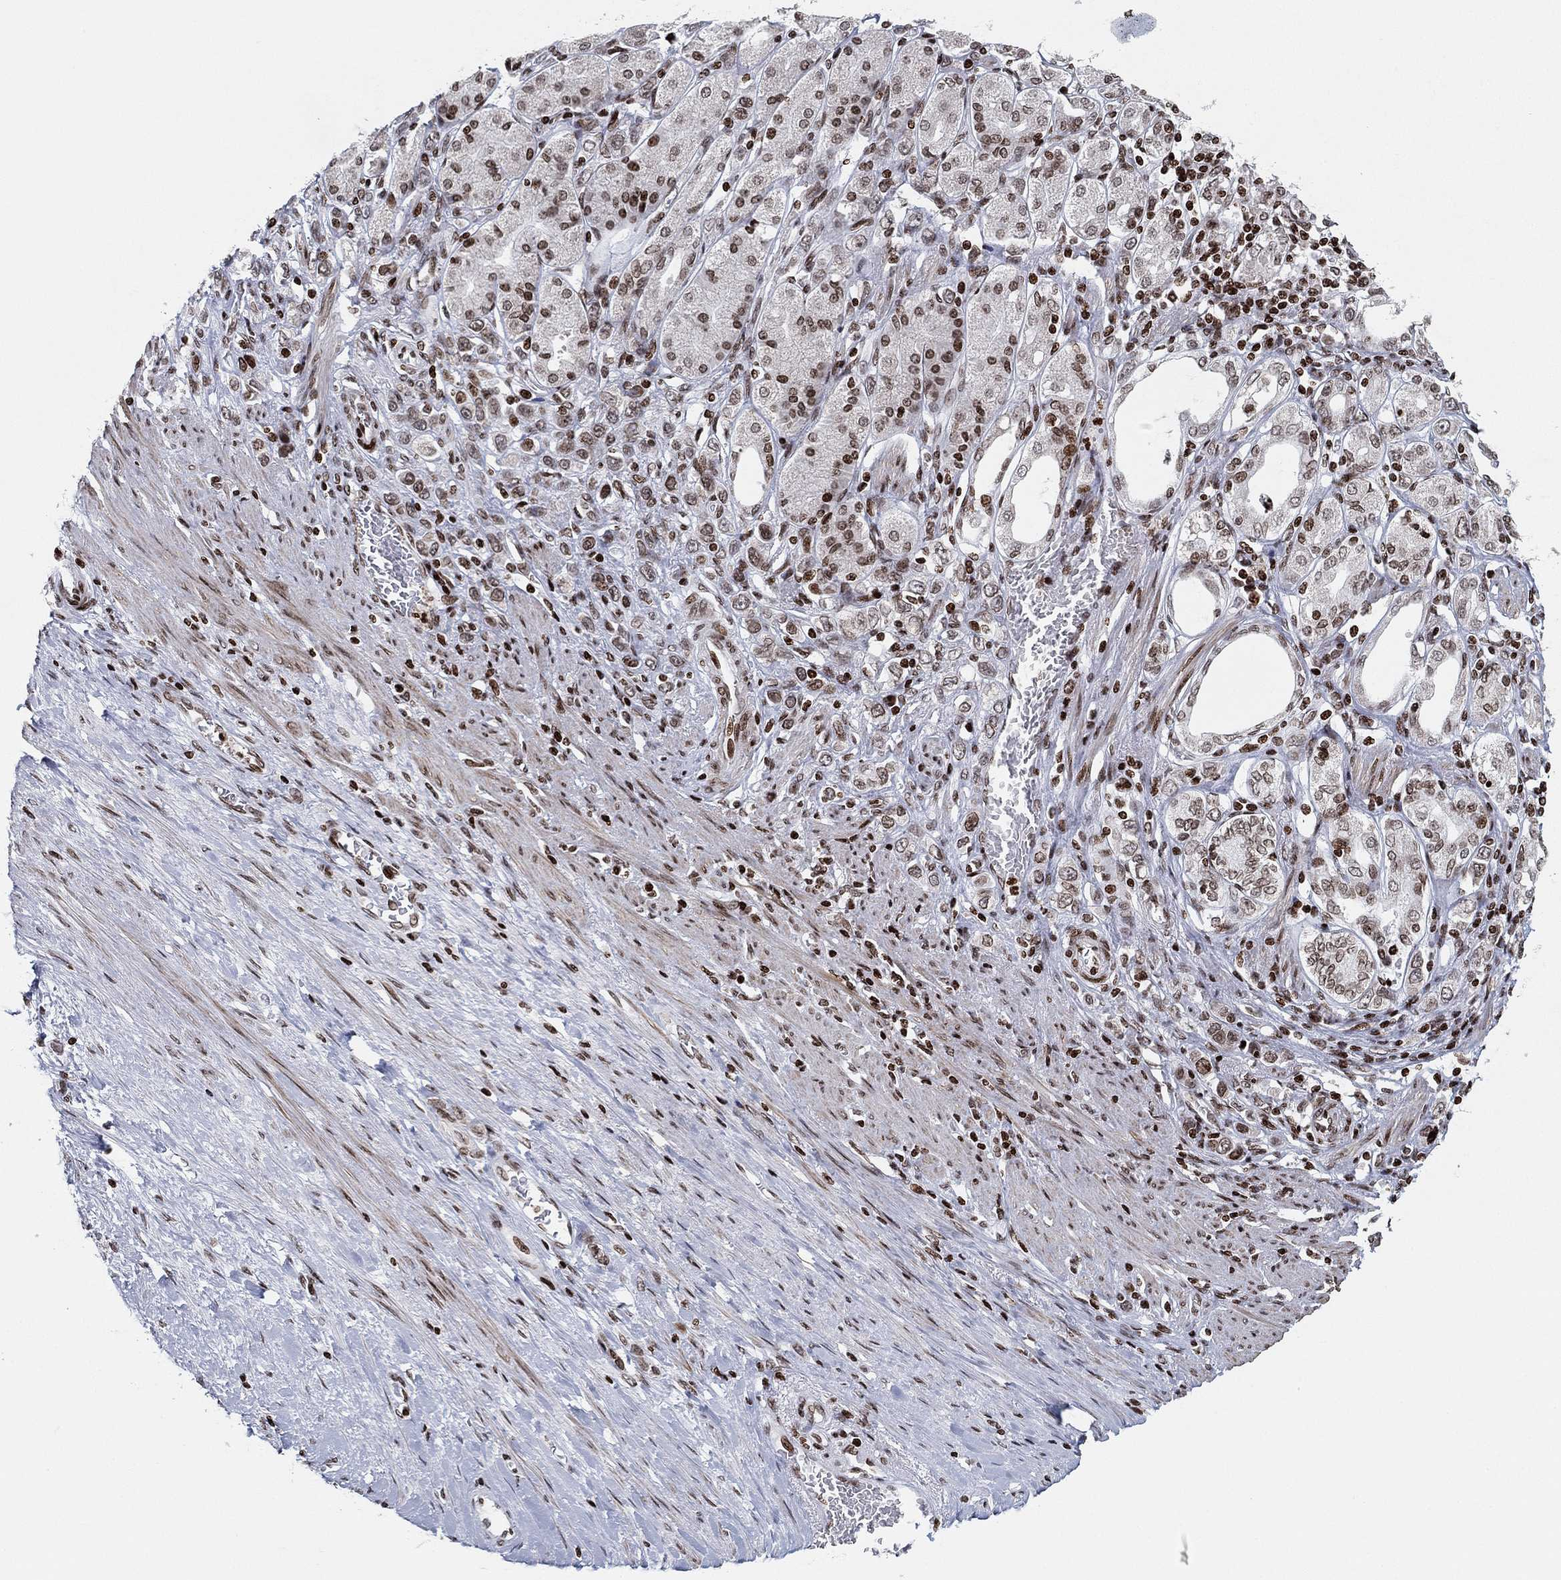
{"staining": {"intensity": "moderate", "quantity": "<25%", "location": "nuclear"}, "tissue": "stomach cancer", "cell_type": "Tumor cells", "image_type": "cancer", "snomed": [{"axis": "morphology", "description": "Normal tissue, NOS"}, {"axis": "morphology", "description": "Adenocarcinoma, NOS"}, {"axis": "morphology", "description": "Adenocarcinoma, High grade"}, {"axis": "topography", "description": "Stomach, upper"}, {"axis": "topography", "description": "Stomach"}], "caption": "Protein staining demonstrates moderate nuclear positivity in about <25% of tumor cells in stomach cancer.", "gene": "MFSD14A", "patient": {"sex": "female", "age": 65}}